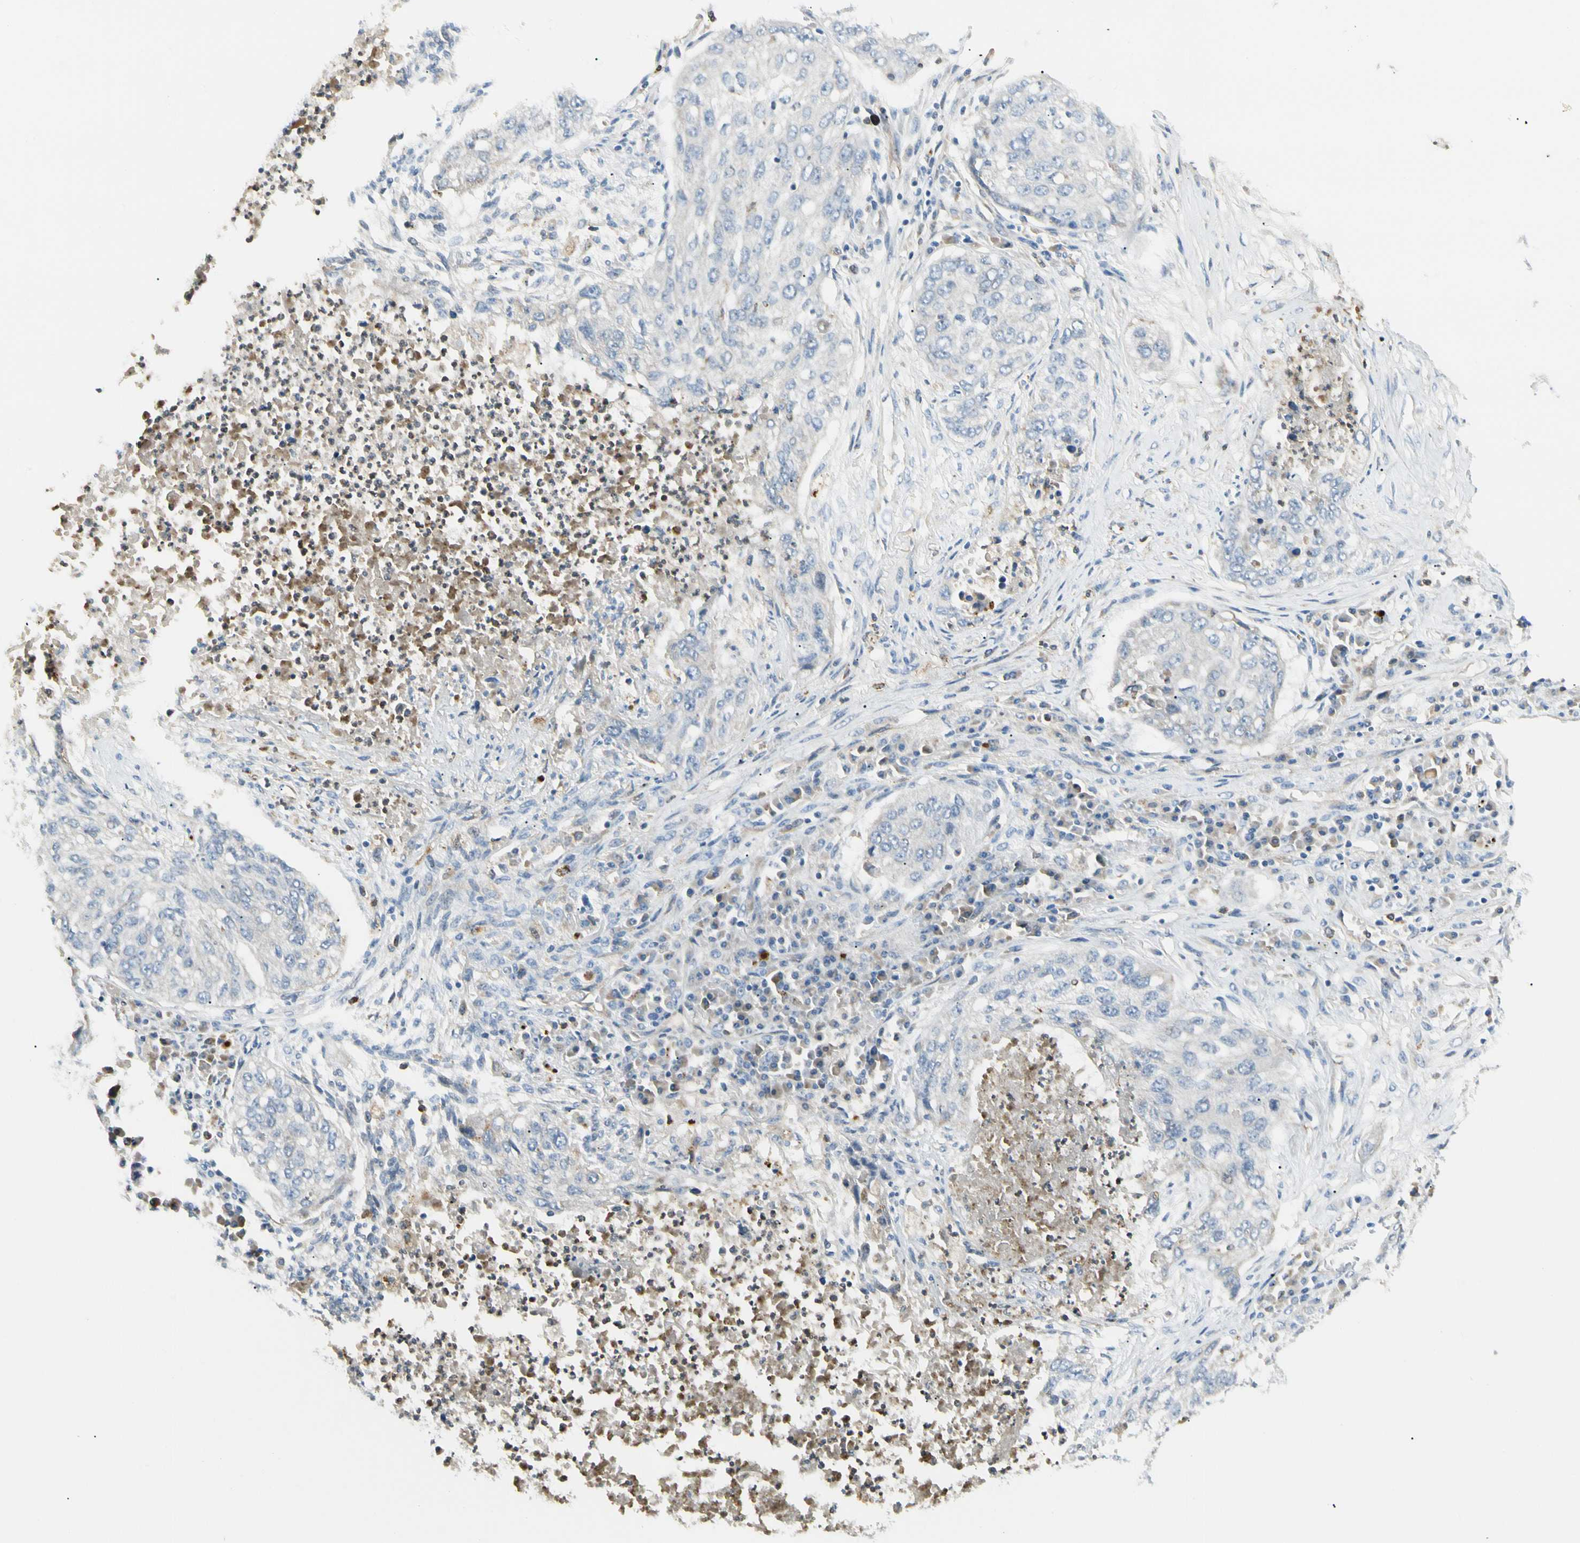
{"staining": {"intensity": "negative", "quantity": "none", "location": "none"}, "tissue": "lung cancer", "cell_type": "Tumor cells", "image_type": "cancer", "snomed": [{"axis": "morphology", "description": "Squamous cell carcinoma, NOS"}, {"axis": "topography", "description": "Lung"}], "caption": "High power microscopy histopathology image of an IHC photomicrograph of lung cancer (squamous cell carcinoma), revealing no significant staining in tumor cells. Brightfield microscopy of immunohistochemistry (IHC) stained with DAB (3,3'-diaminobenzidine) (brown) and hematoxylin (blue), captured at high magnification.", "gene": "LPCAT2", "patient": {"sex": "female", "age": 63}}